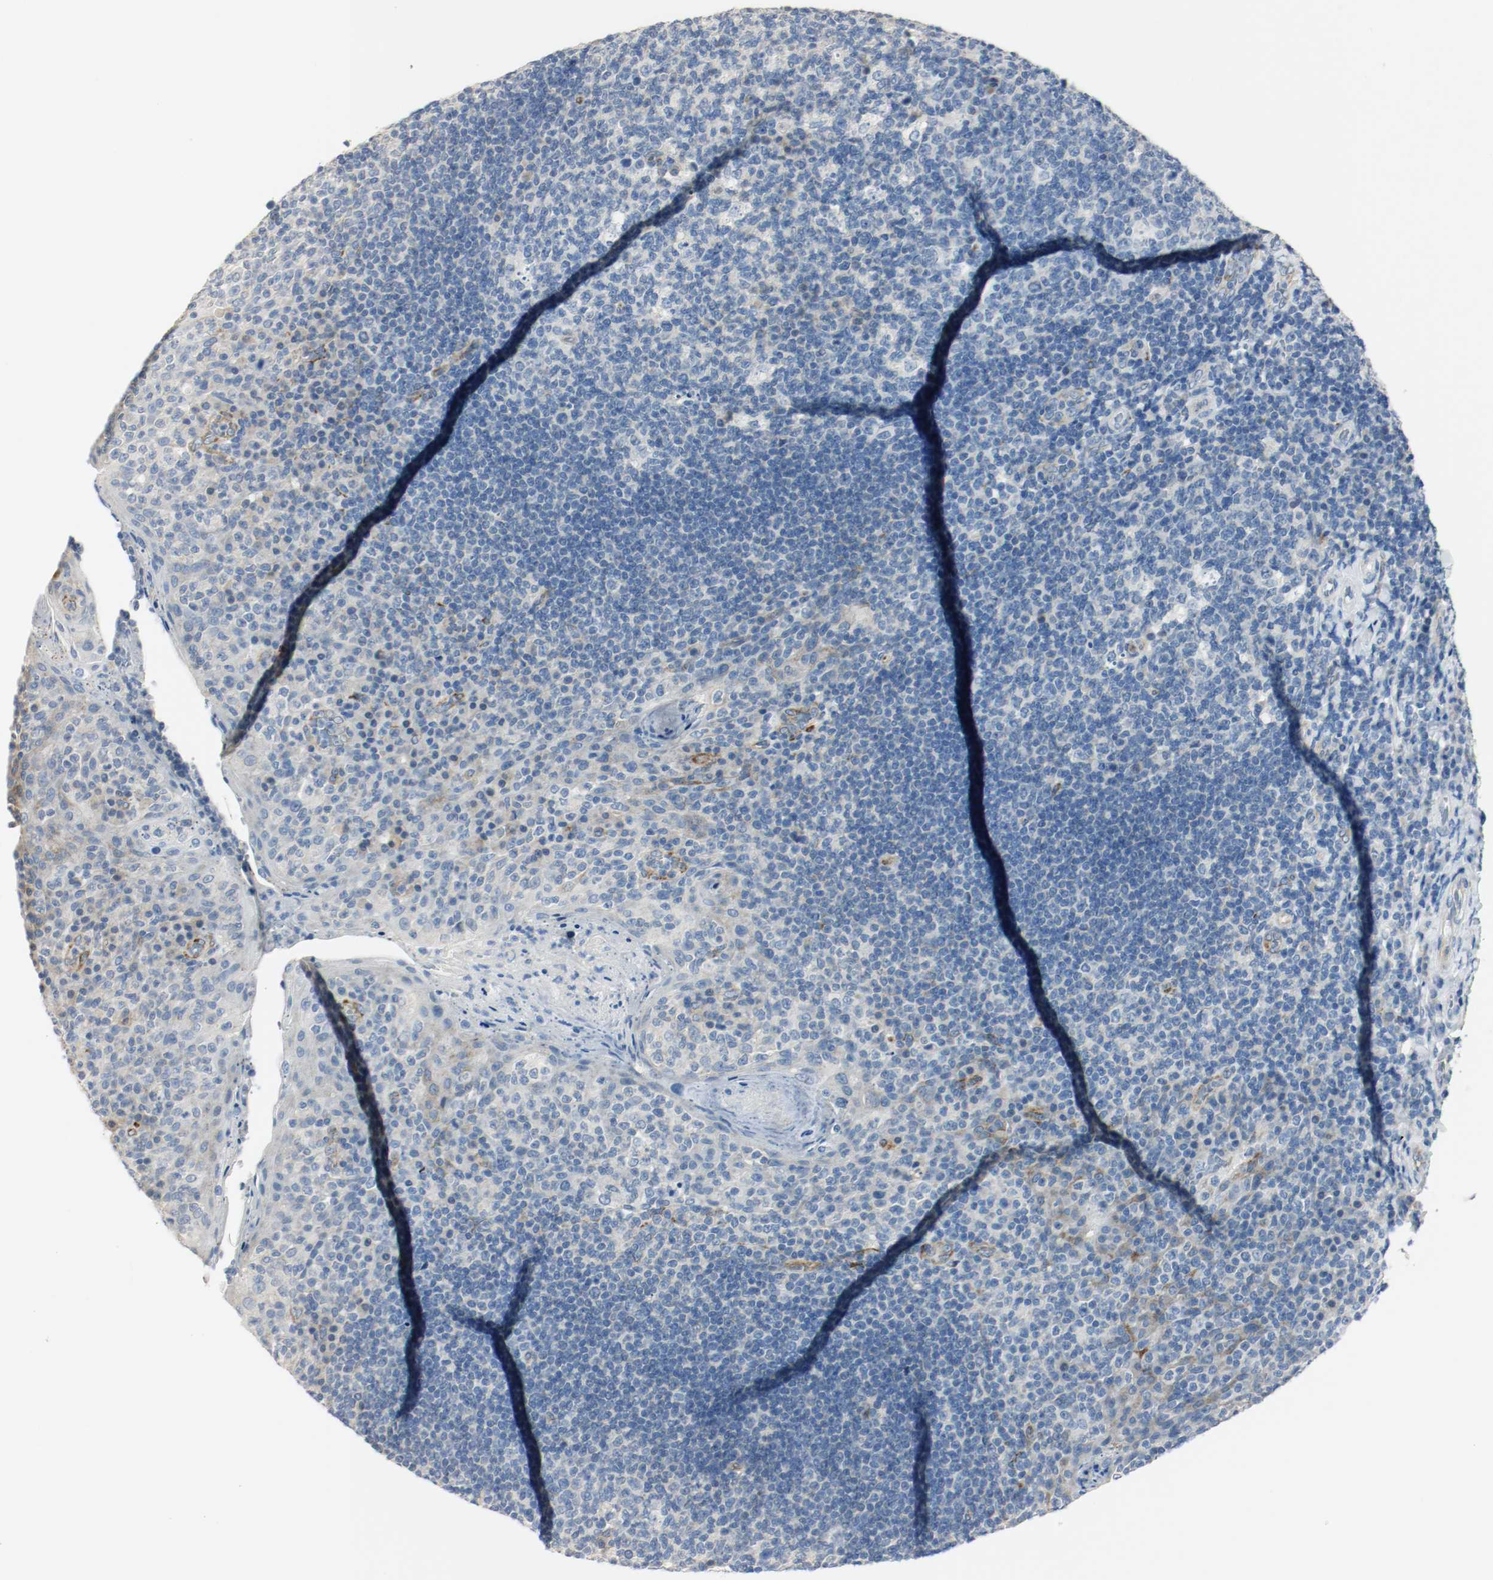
{"staining": {"intensity": "negative", "quantity": "none", "location": "none"}, "tissue": "tonsil", "cell_type": "Germinal center cells", "image_type": "normal", "snomed": [{"axis": "morphology", "description": "Normal tissue, NOS"}, {"axis": "topography", "description": "Tonsil"}], "caption": "Protein analysis of benign tonsil reveals no significant staining in germinal center cells. (IHC, brightfield microscopy, high magnification).", "gene": "LAMB1", "patient": {"sex": "male", "age": 17}}